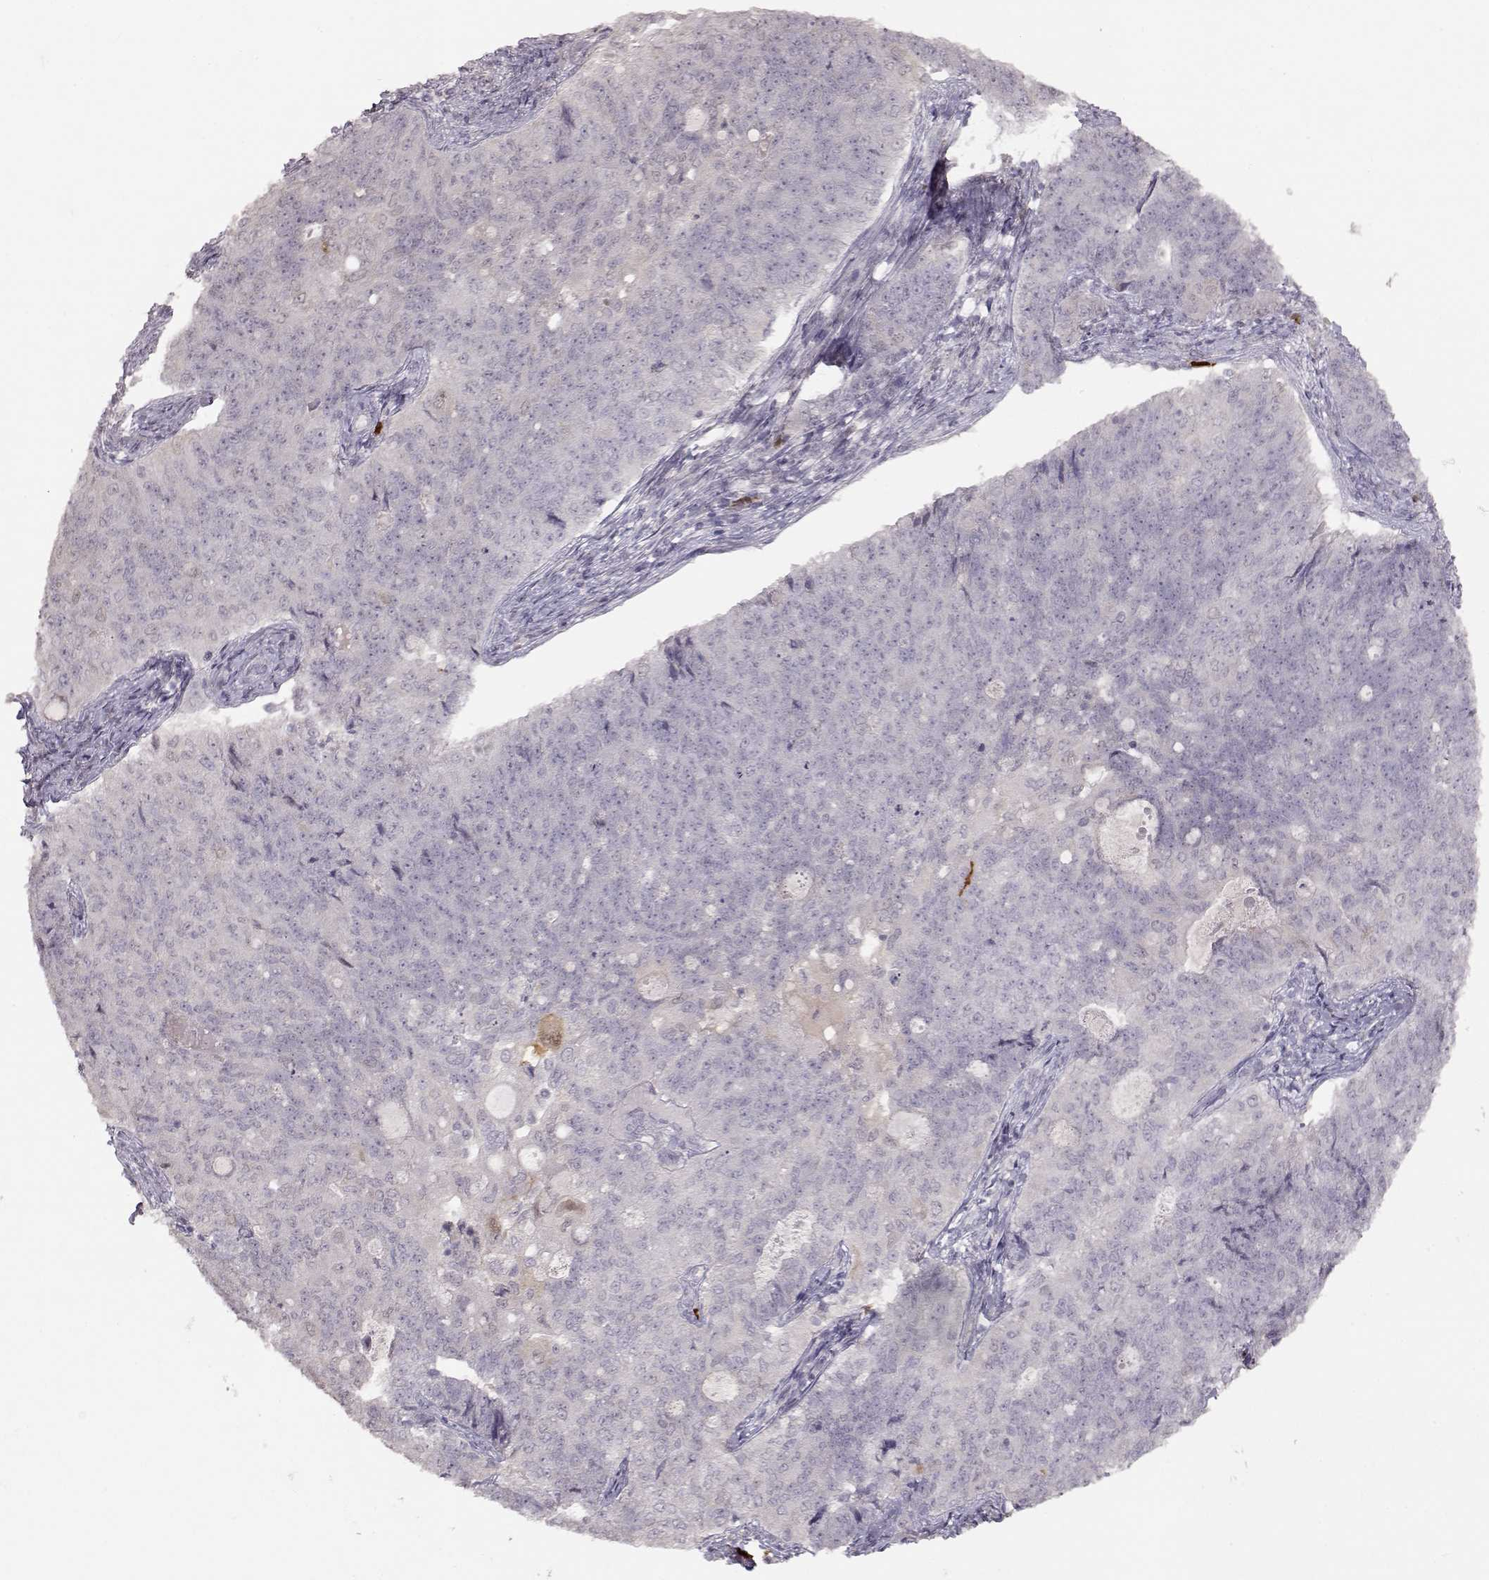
{"staining": {"intensity": "negative", "quantity": "none", "location": "none"}, "tissue": "endometrial cancer", "cell_type": "Tumor cells", "image_type": "cancer", "snomed": [{"axis": "morphology", "description": "Adenocarcinoma, NOS"}, {"axis": "topography", "description": "Endometrium"}], "caption": "Immunohistochemistry (IHC) histopathology image of adenocarcinoma (endometrial) stained for a protein (brown), which displays no positivity in tumor cells.", "gene": "S100B", "patient": {"sex": "female", "age": 43}}